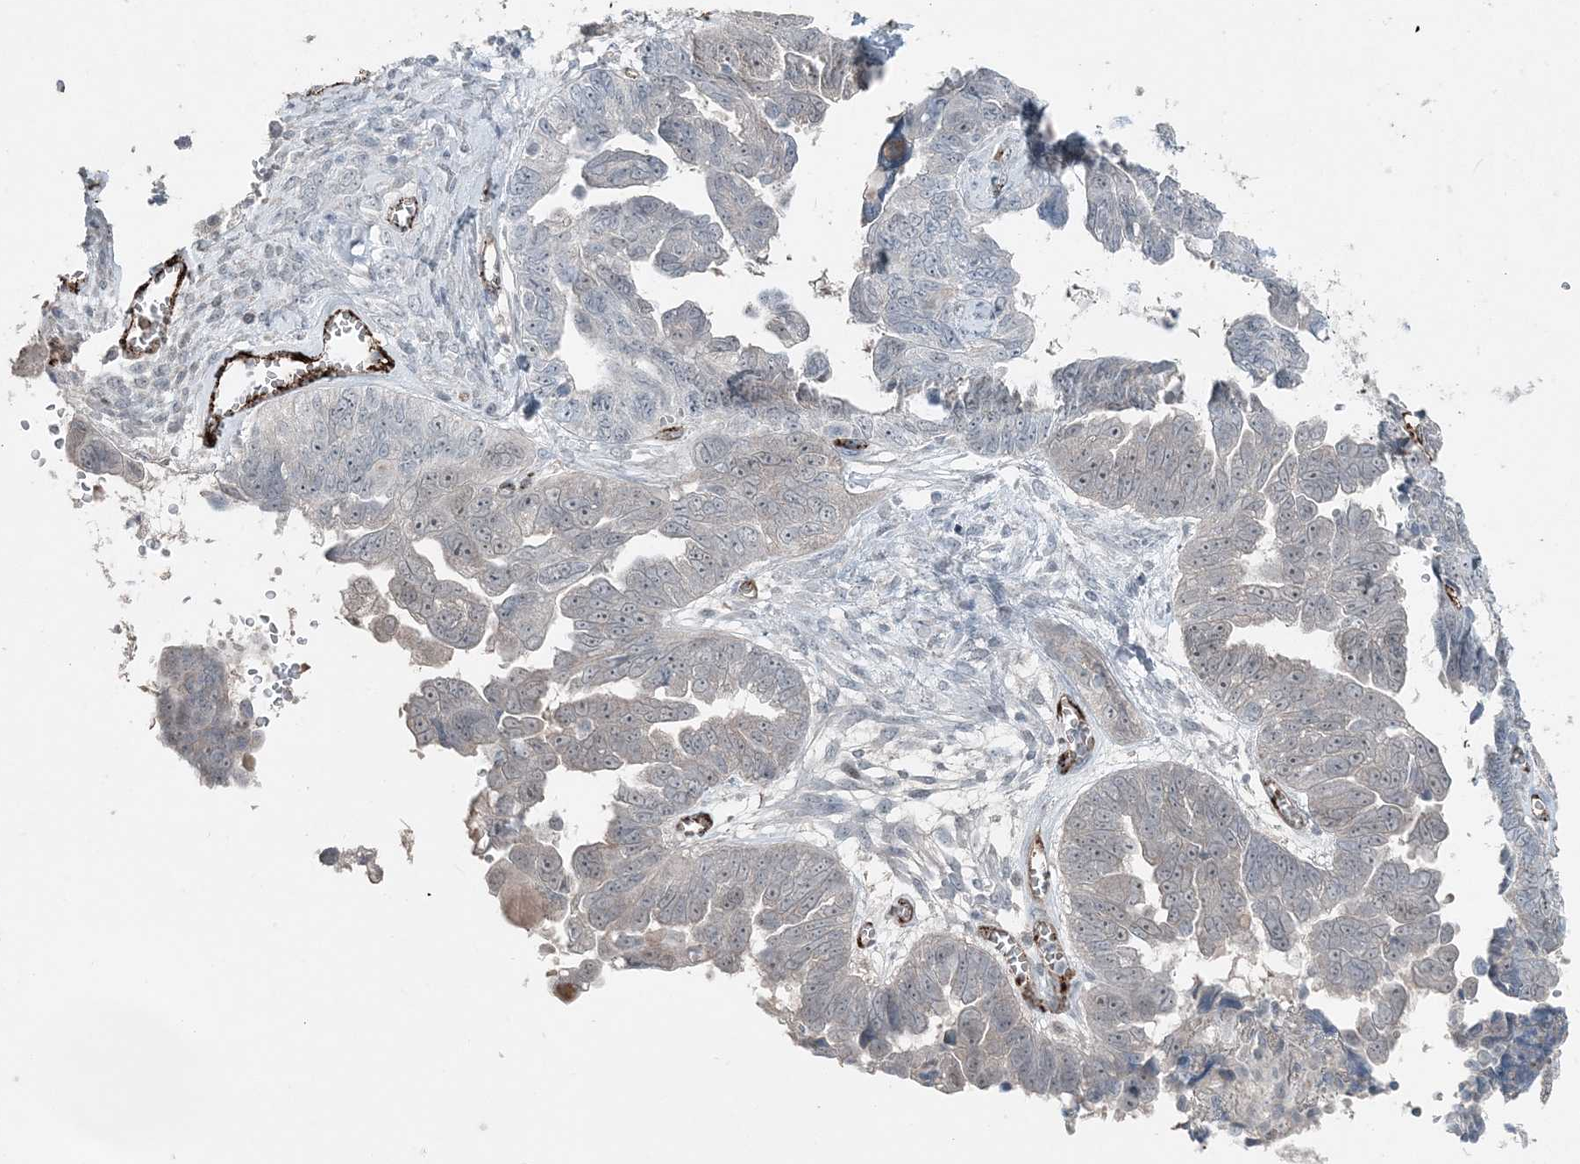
{"staining": {"intensity": "negative", "quantity": "none", "location": "none"}, "tissue": "ovarian cancer", "cell_type": "Tumor cells", "image_type": "cancer", "snomed": [{"axis": "morphology", "description": "Cystadenocarcinoma, serous, NOS"}, {"axis": "topography", "description": "Ovary"}], "caption": "This is an immunohistochemistry histopathology image of human ovarian cancer. There is no expression in tumor cells.", "gene": "ELOVL7", "patient": {"sex": "female", "age": 79}}